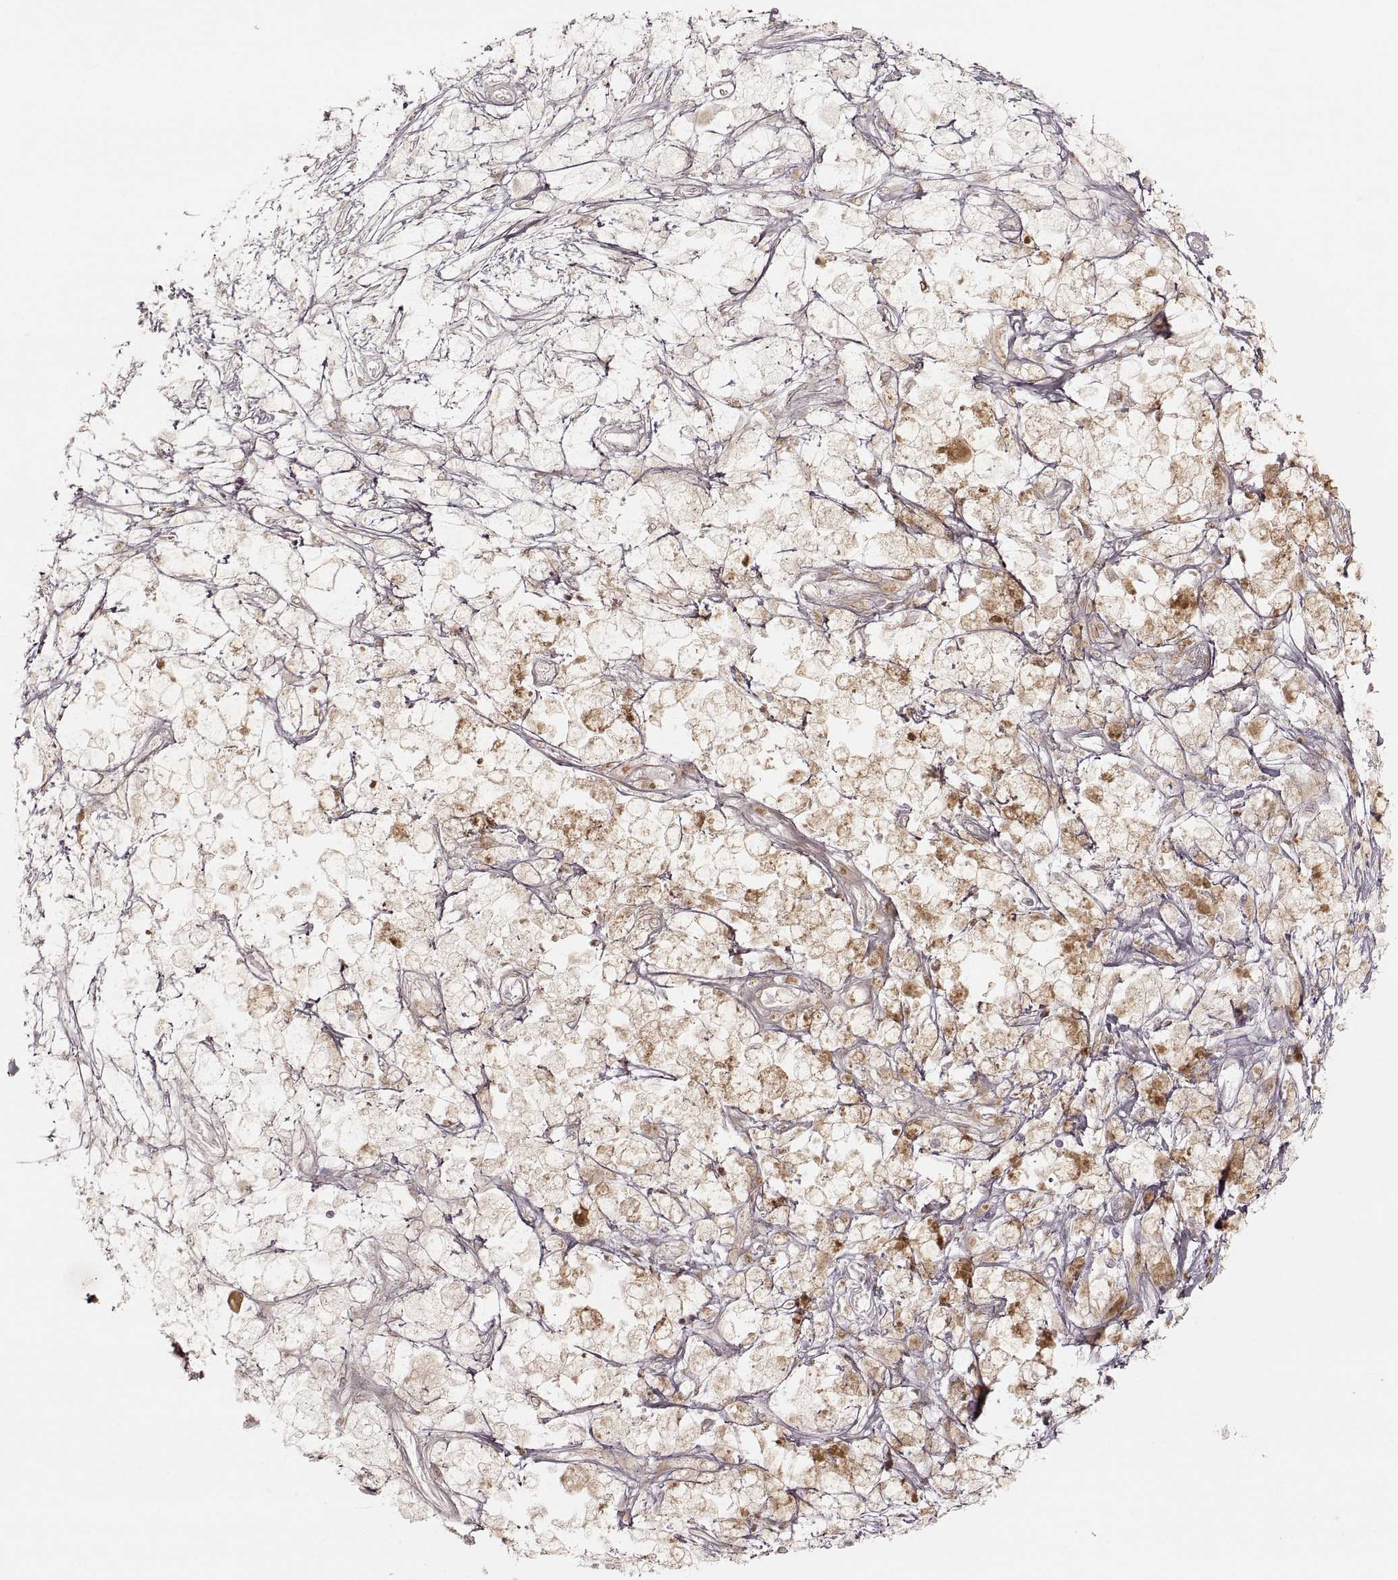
{"staining": {"intensity": "negative", "quantity": "none", "location": "none"}, "tissue": "melanoma", "cell_type": "Tumor cells", "image_type": "cancer", "snomed": [{"axis": "morphology", "description": "Malignant melanoma, NOS"}, {"axis": "topography", "description": "Skin"}], "caption": "Protein analysis of malignant melanoma reveals no significant expression in tumor cells.", "gene": "RUNDC3A", "patient": {"sex": "female", "age": 58}}